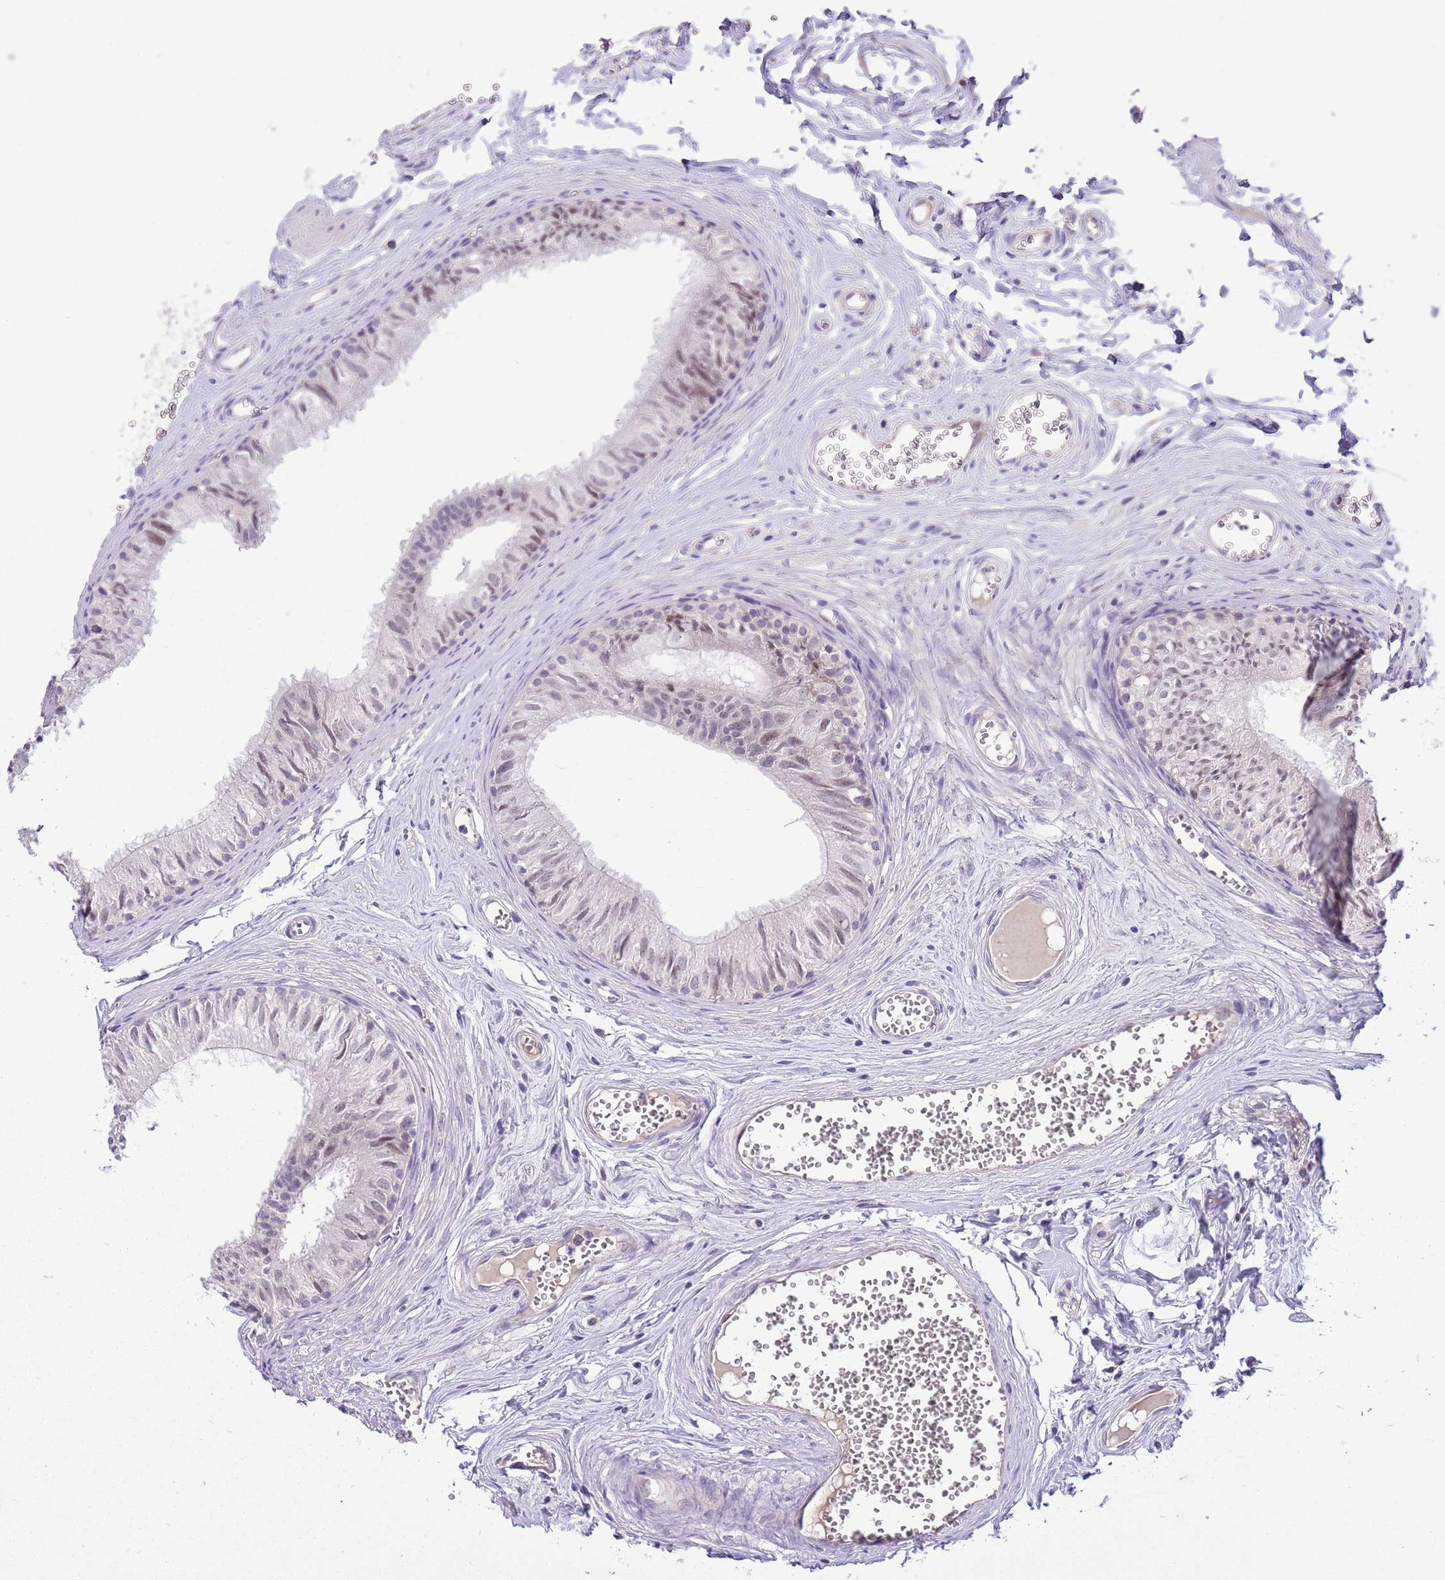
{"staining": {"intensity": "negative", "quantity": "none", "location": "none"}, "tissue": "epididymis", "cell_type": "Glandular cells", "image_type": "normal", "snomed": [{"axis": "morphology", "description": "Normal tissue, NOS"}, {"axis": "topography", "description": "Epididymis"}], "caption": "IHC image of unremarkable epididymis: epididymis stained with DAB reveals no significant protein positivity in glandular cells.", "gene": "FBRSL1", "patient": {"sex": "male", "age": 36}}